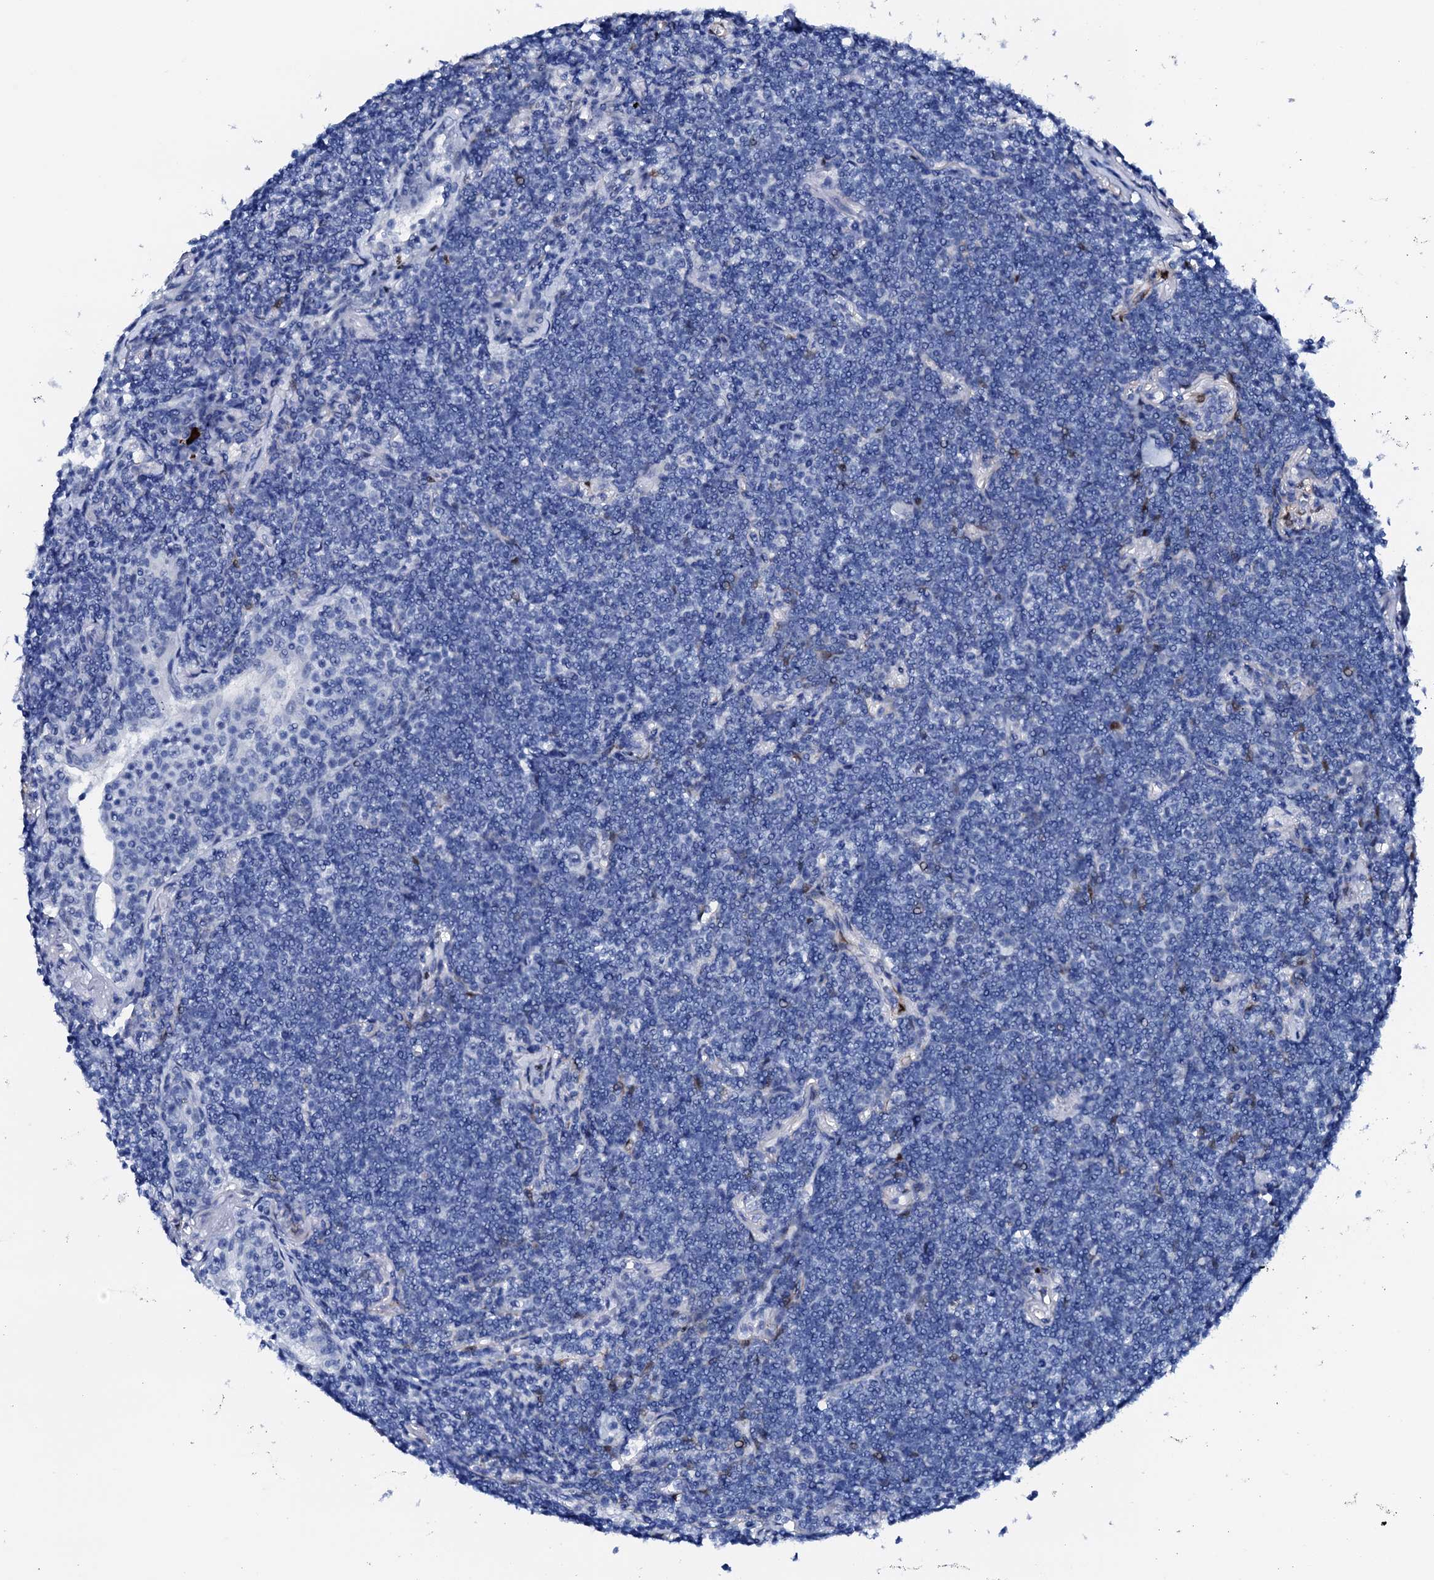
{"staining": {"intensity": "negative", "quantity": "none", "location": "none"}, "tissue": "lymphoma", "cell_type": "Tumor cells", "image_type": "cancer", "snomed": [{"axis": "morphology", "description": "Malignant lymphoma, non-Hodgkin's type, Low grade"}, {"axis": "topography", "description": "Lung"}], "caption": "A high-resolution histopathology image shows immunohistochemistry staining of lymphoma, which reveals no significant positivity in tumor cells.", "gene": "NRIP2", "patient": {"sex": "female", "age": 71}}